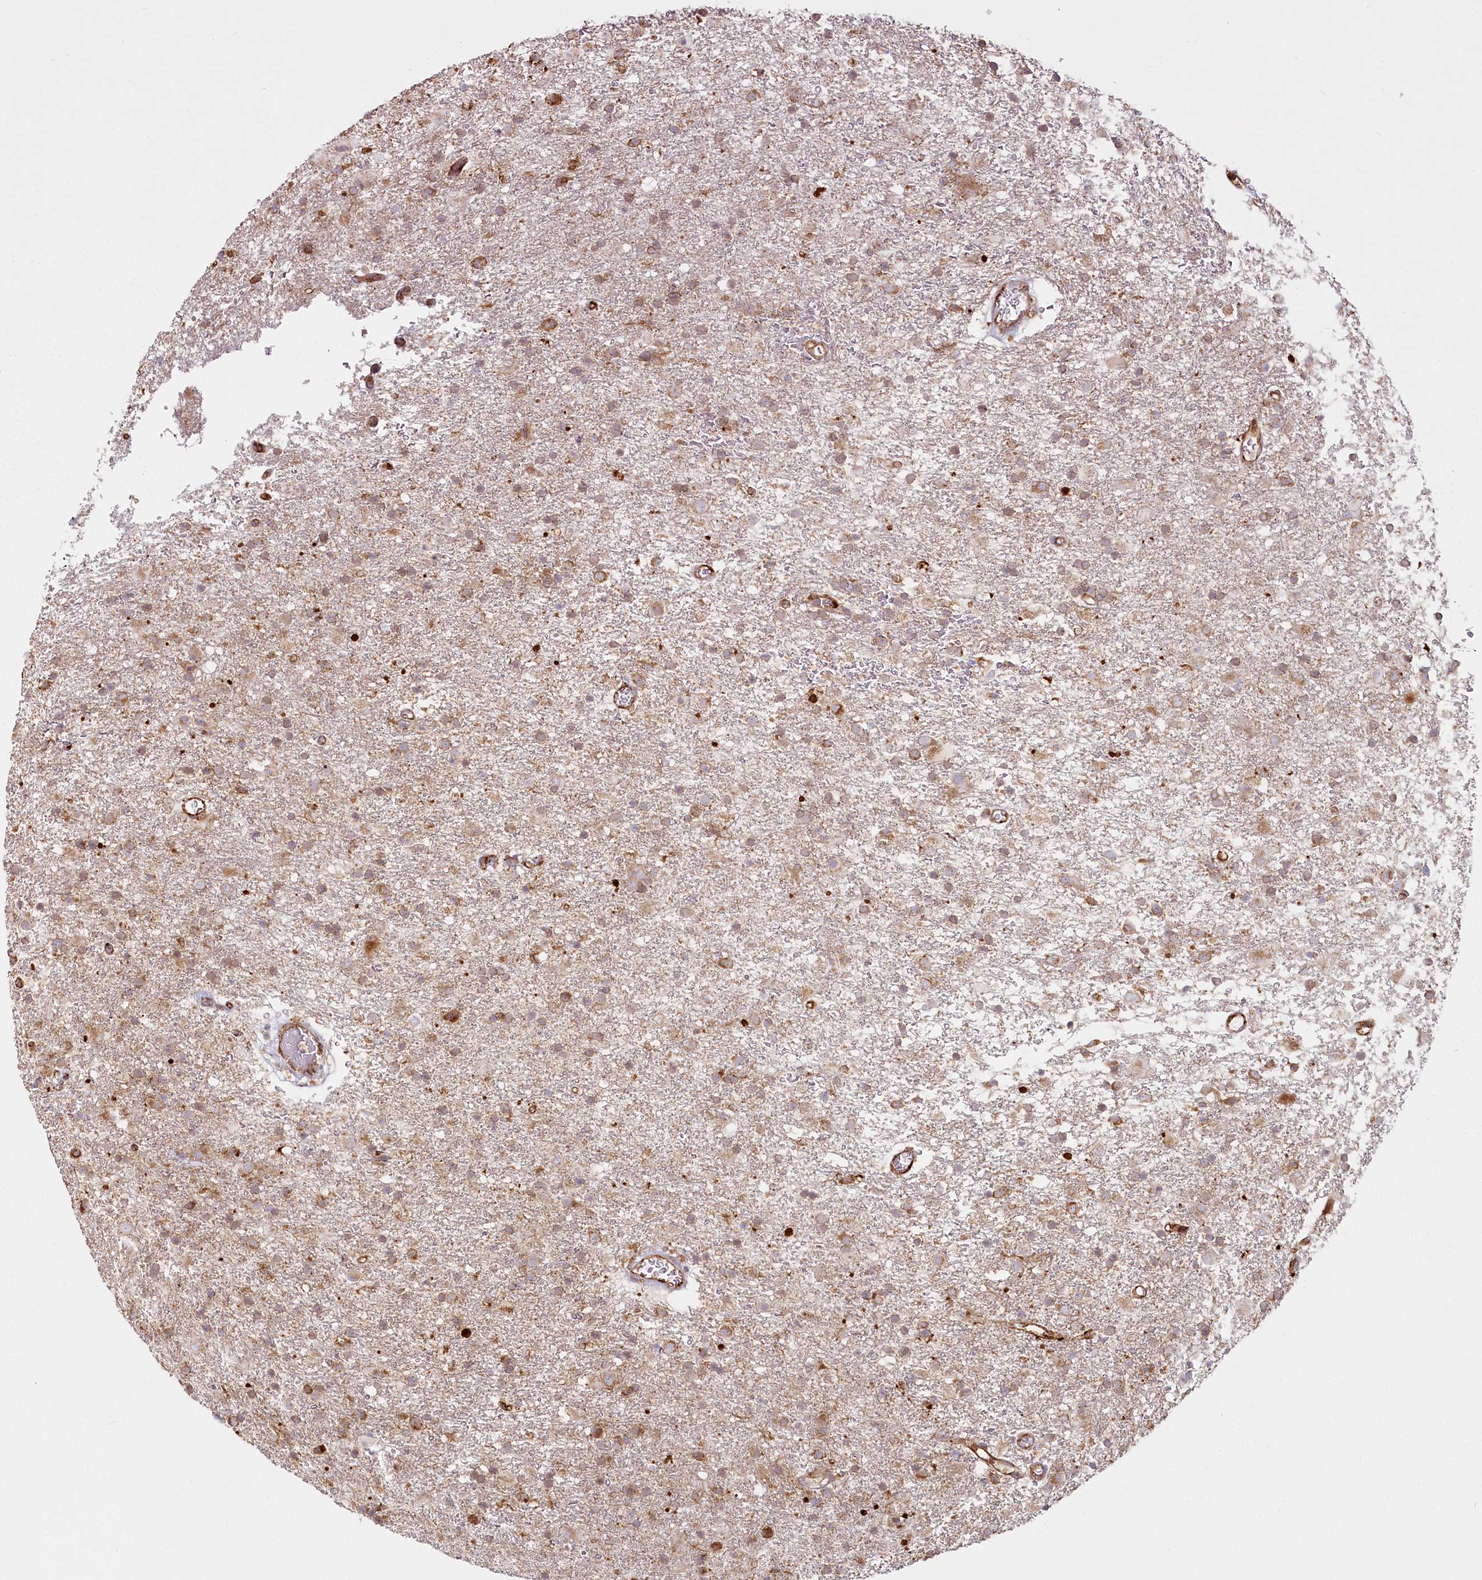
{"staining": {"intensity": "moderate", "quantity": ">75%", "location": "cytoplasmic/membranous"}, "tissue": "glioma", "cell_type": "Tumor cells", "image_type": "cancer", "snomed": [{"axis": "morphology", "description": "Glioma, malignant, Low grade"}, {"axis": "topography", "description": "Brain"}], "caption": "Human glioma stained with a brown dye displays moderate cytoplasmic/membranous positive expression in approximately >75% of tumor cells.", "gene": "HARS2", "patient": {"sex": "male", "age": 65}}